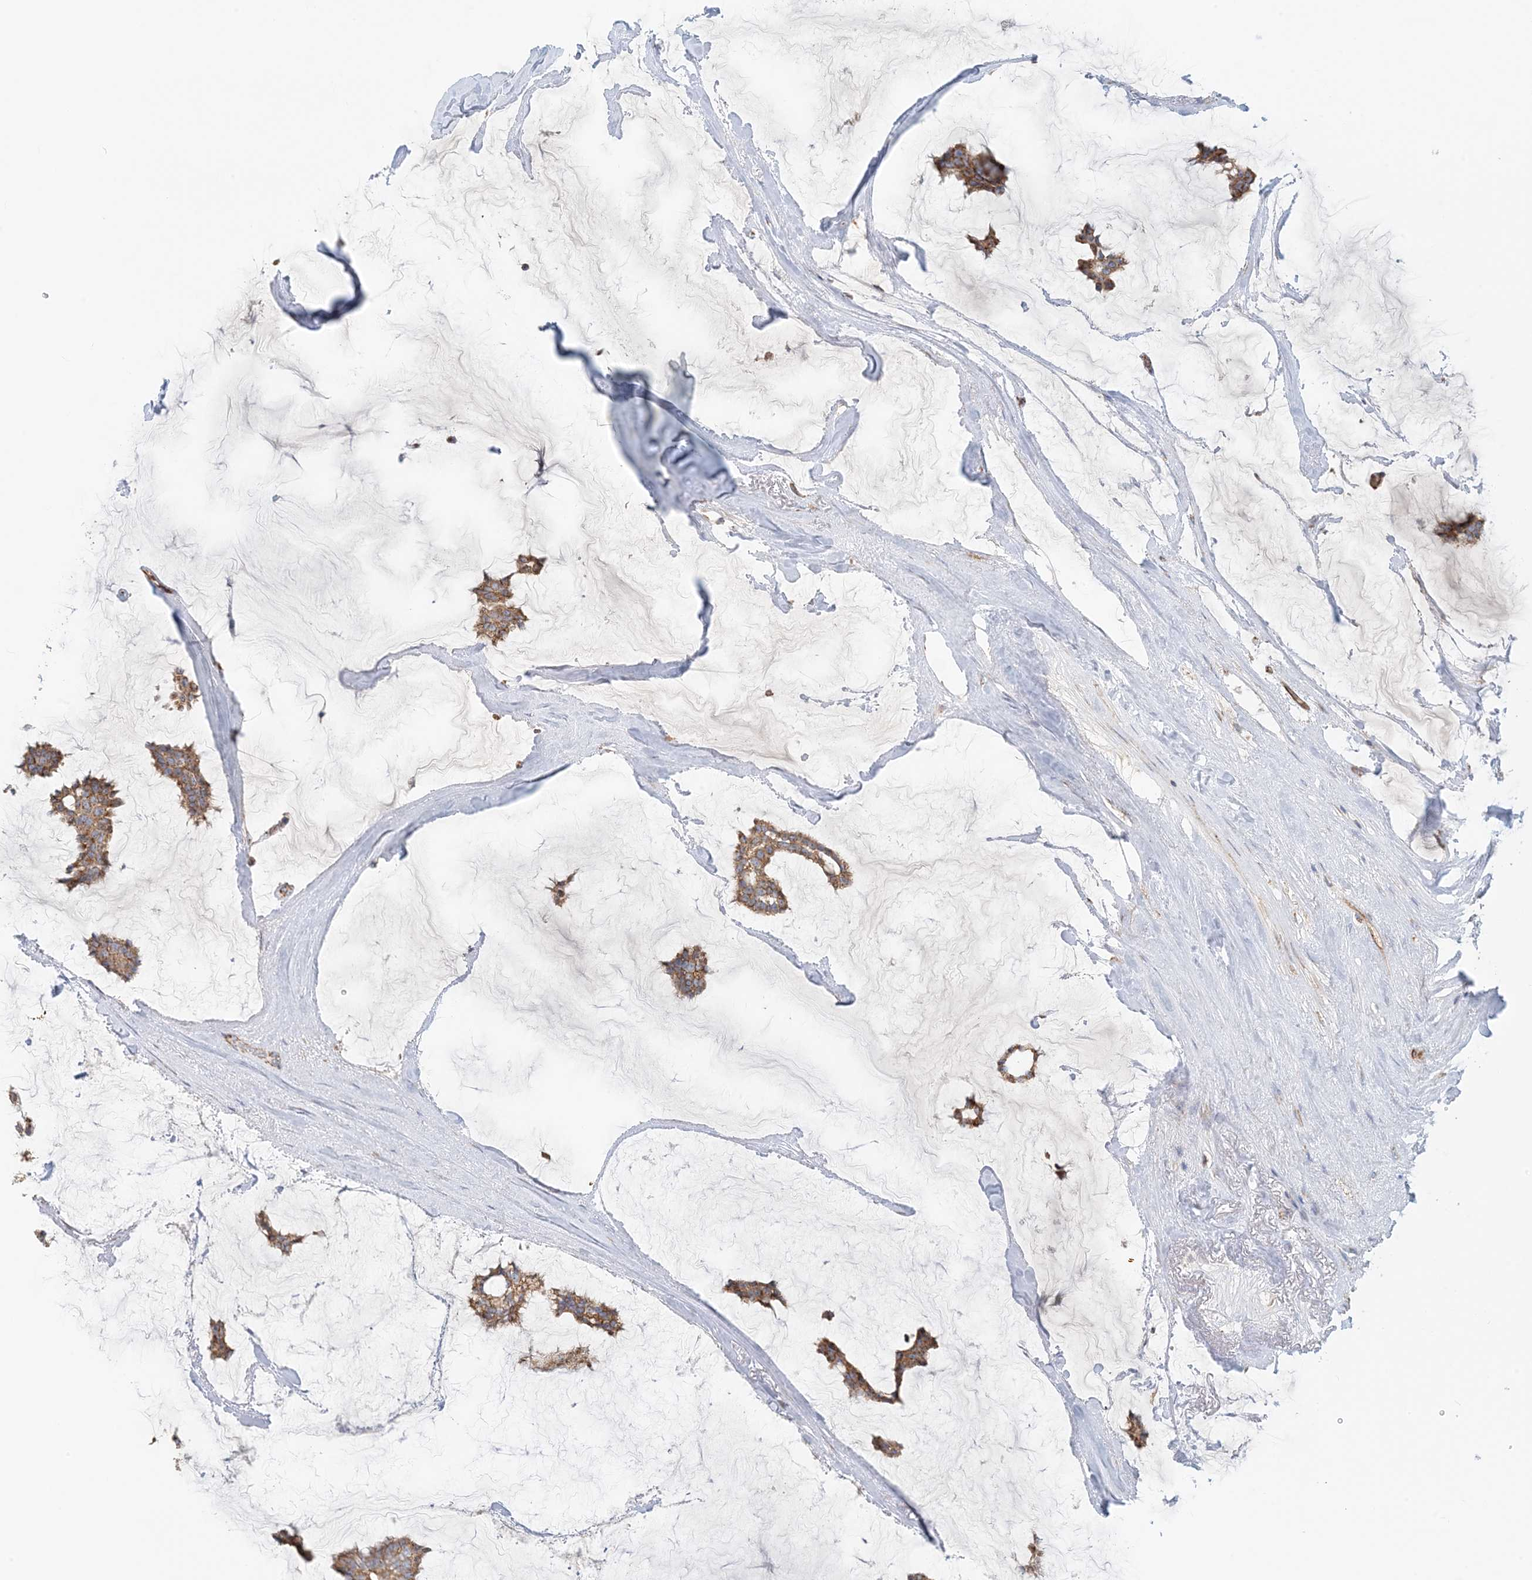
{"staining": {"intensity": "moderate", "quantity": ">75%", "location": "cytoplasmic/membranous"}, "tissue": "breast cancer", "cell_type": "Tumor cells", "image_type": "cancer", "snomed": [{"axis": "morphology", "description": "Duct carcinoma"}, {"axis": "topography", "description": "Breast"}], "caption": "Tumor cells demonstrate medium levels of moderate cytoplasmic/membranous staining in approximately >75% of cells in breast cancer (intraductal carcinoma).", "gene": "COA3", "patient": {"sex": "female", "age": 93}}